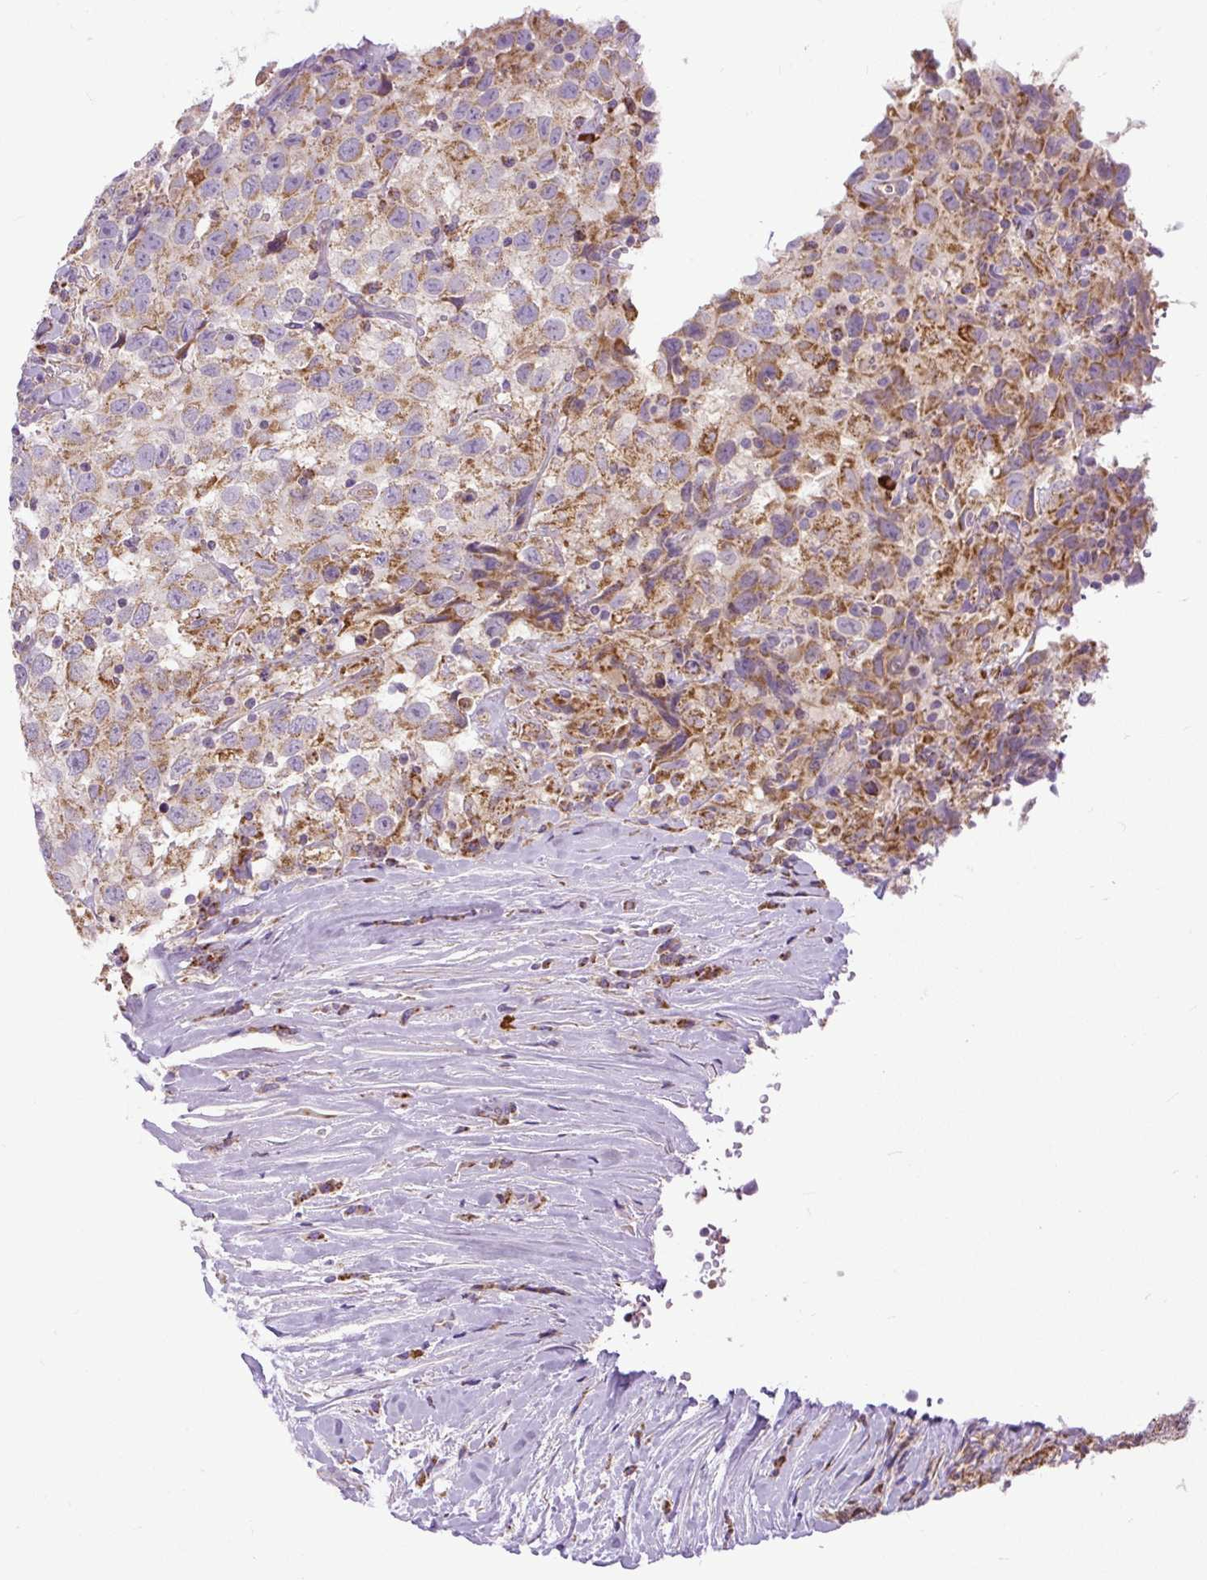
{"staining": {"intensity": "moderate", "quantity": "25%-75%", "location": "cytoplasmic/membranous"}, "tissue": "testis cancer", "cell_type": "Tumor cells", "image_type": "cancer", "snomed": [{"axis": "morphology", "description": "Seminoma, NOS"}, {"axis": "topography", "description": "Testis"}], "caption": "Immunohistochemistry image of neoplastic tissue: human seminoma (testis) stained using immunohistochemistry reveals medium levels of moderate protein expression localized specifically in the cytoplasmic/membranous of tumor cells, appearing as a cytoplasmic/membranous brown color.", "gene": "TM2D3", "patient": {"sex": "male", "age": 41}}